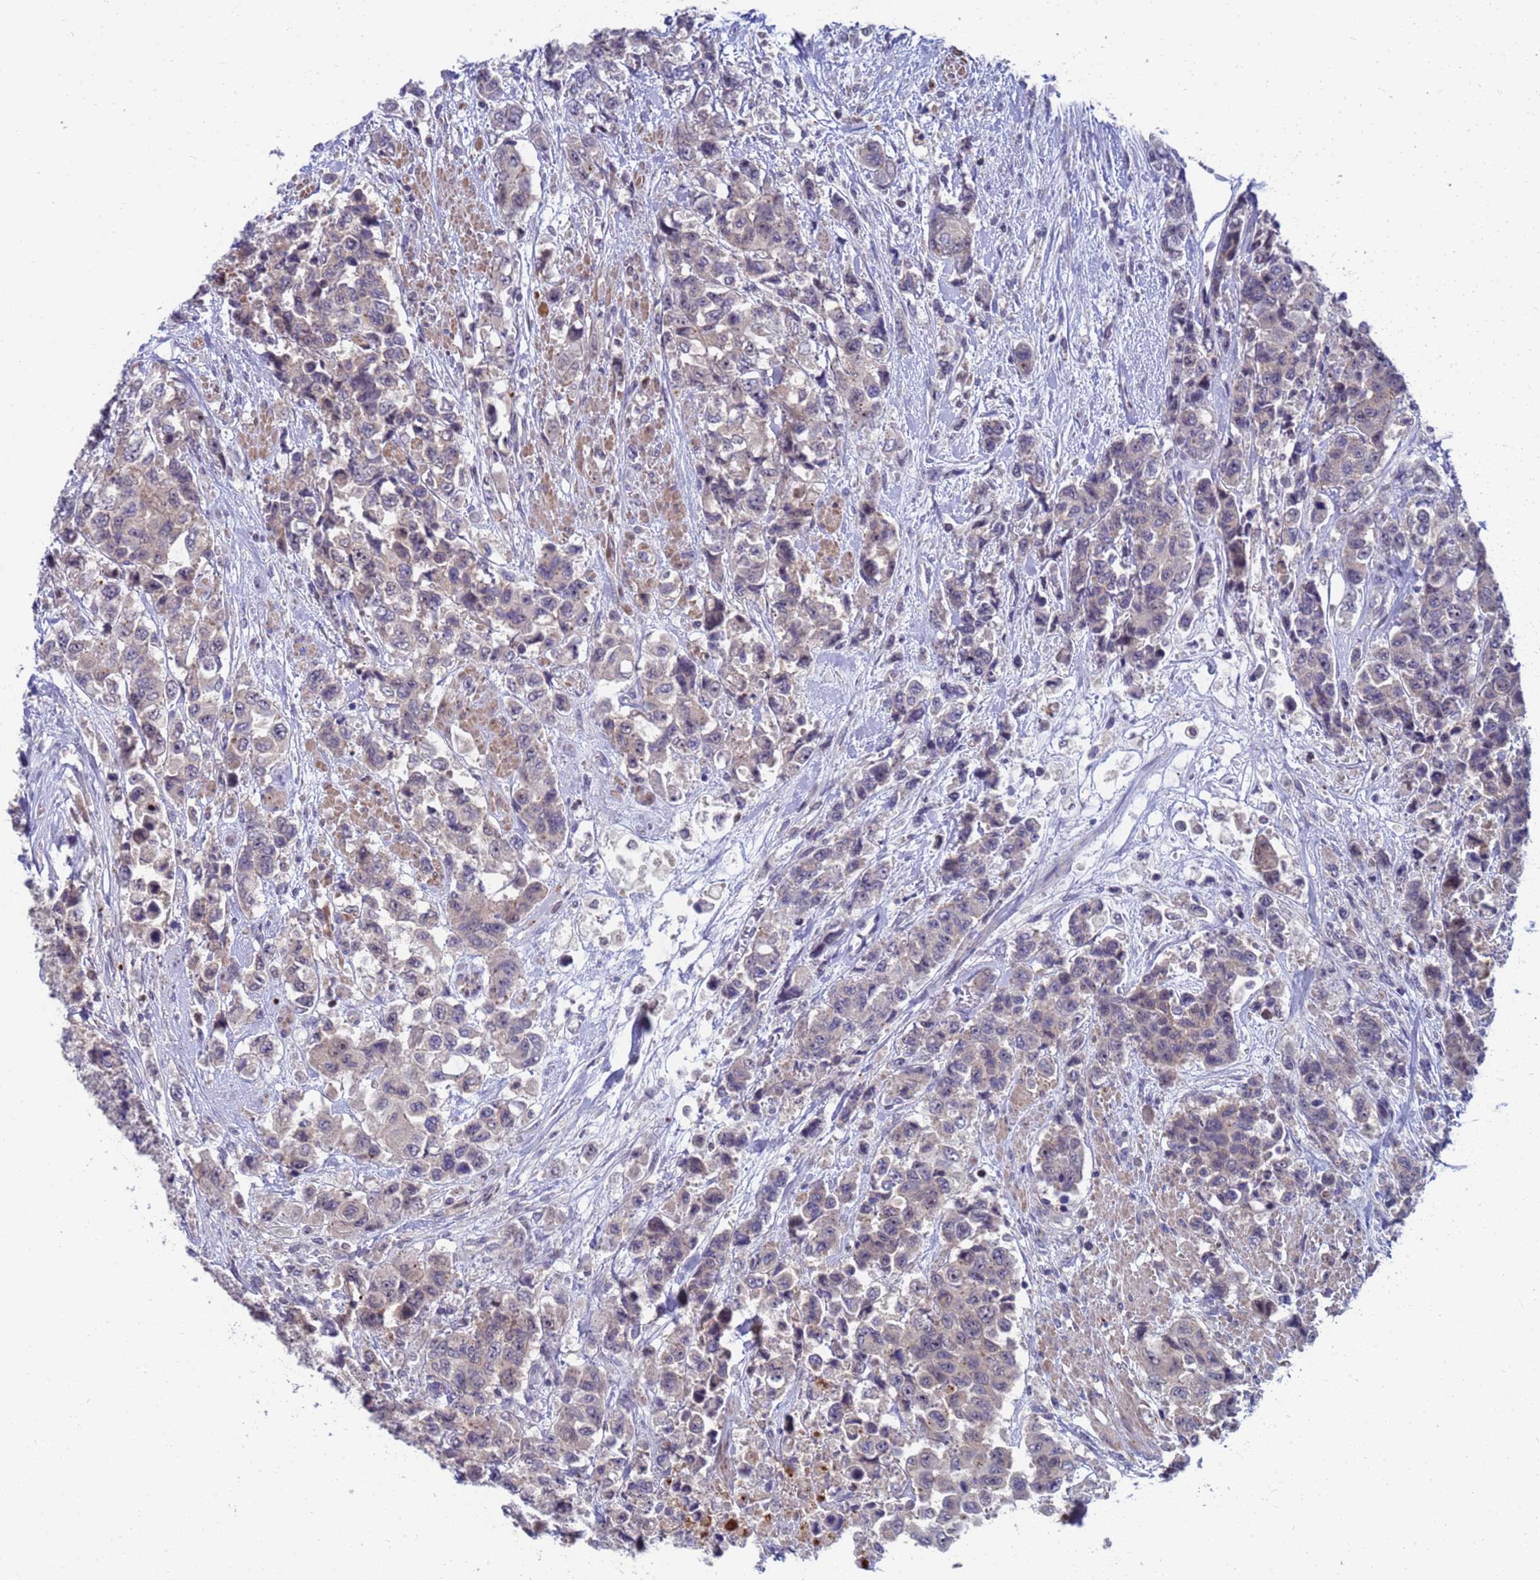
{"staining": {"intensity": "negative", "quantity": "none", "location": "none"}, "tissue": "urothelial cancer", "cell_type": "Tumor cells", "image_type": "cancer", "snomed": [{"axis": "morphology", "description": "Urothelial carcinoma, High grade"}, {"axis": "topography", "description": "Urinary bladder"}], "caption": "Tumor cells are negative for brown protein staining in high-grade urothelial carcinoma.", "gene": "ENOSF1", "patient": {"sex": "female", "age": 78}}